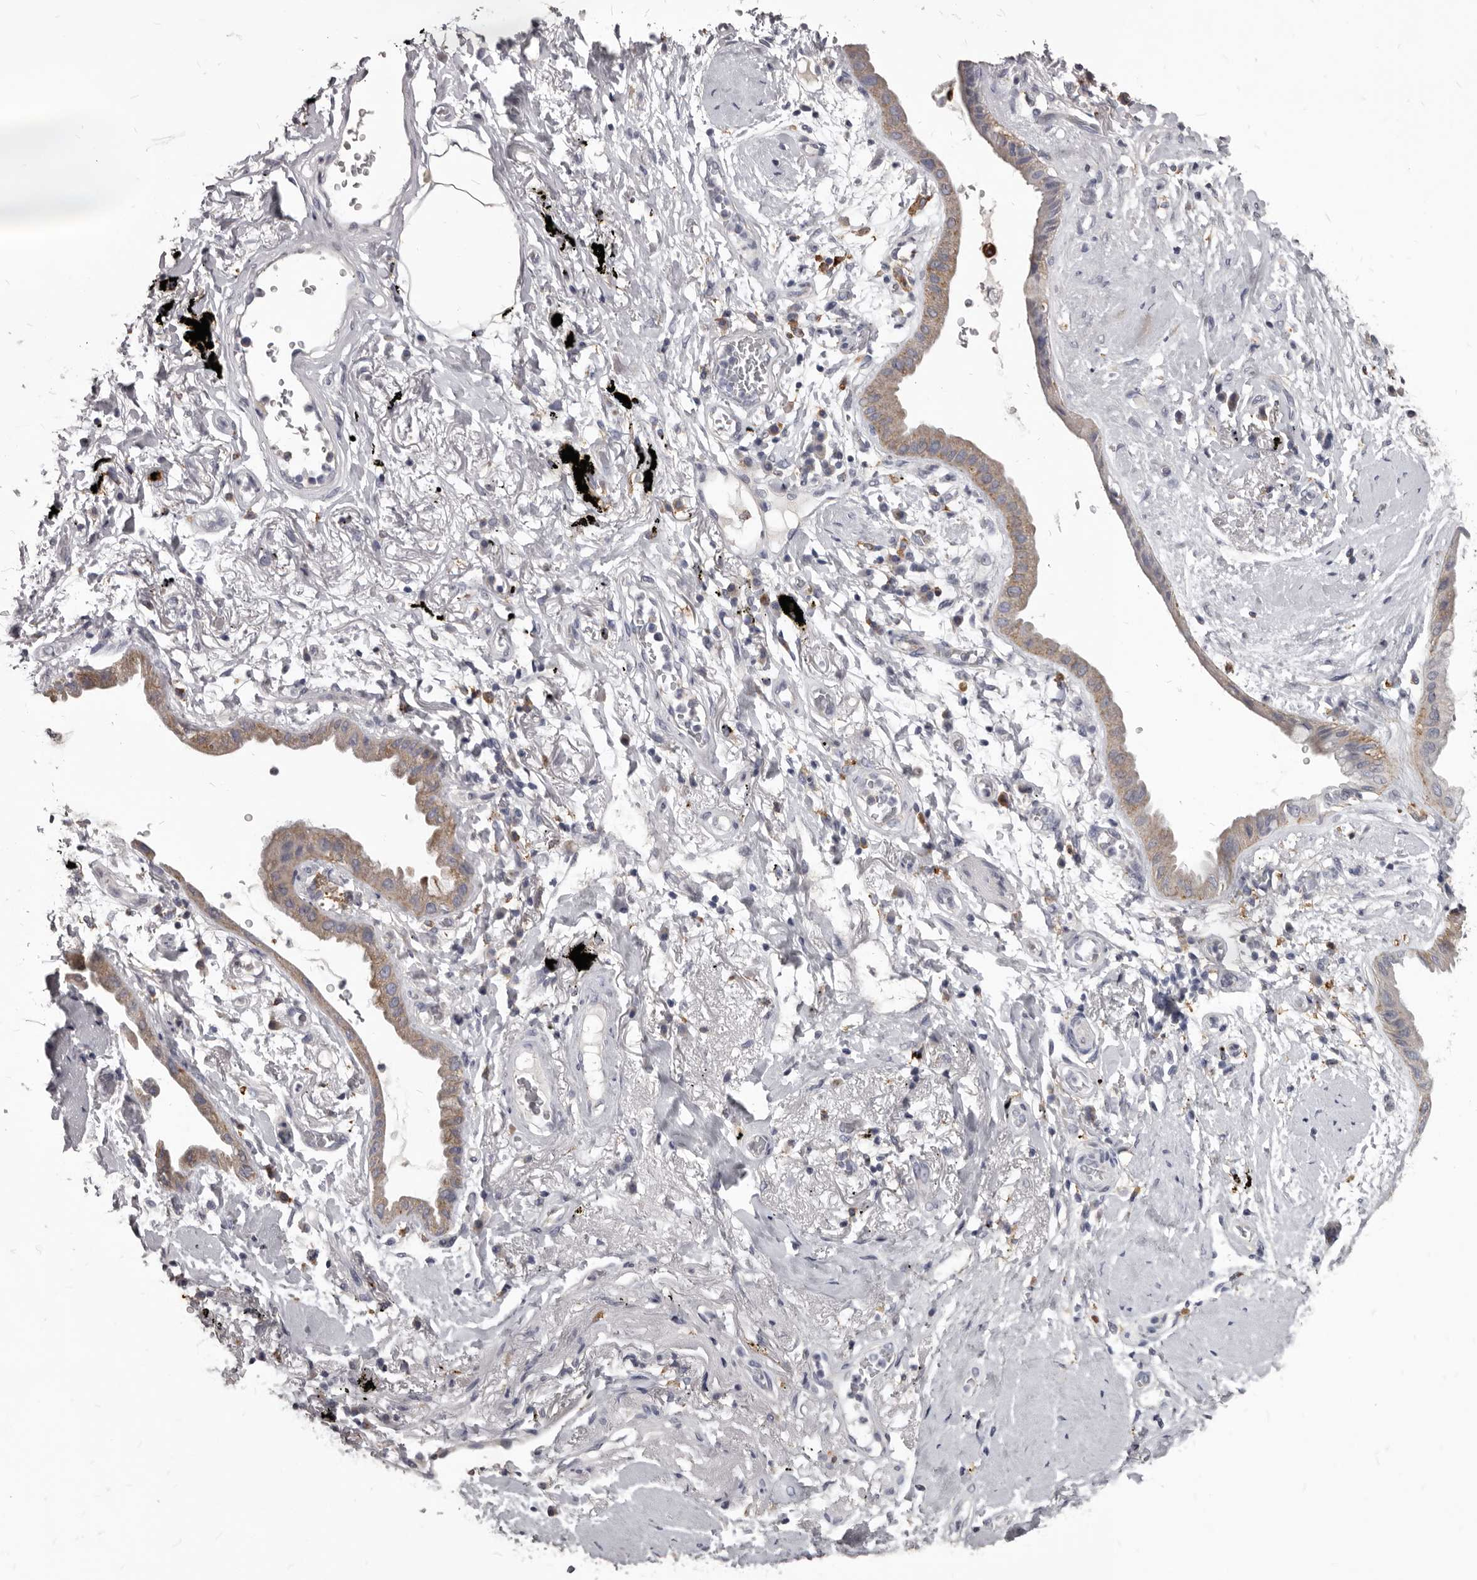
{"staining": {"intensity": "weak", "quantity": "25%-75%", "location": "cytoplasmic/membranous"}, "tissue": "lung cancer", "cell_type": "Tumor cells", "image_type": "cancer", "snomed": [{"axis": "morphology", "description": "Adenocarcinoma, NOS"}, {"axis": "topography", "description": "Lung"}], "caption": "An immunohistochemistry (IHC) histopathology image of neoplastic tissue is shown. Protein staining in brown shows weak cytoplasmic/membranous positivity in adenocarcinoma (lung) within tumor cells.", "gene": "PI4K2A", "patient": {"sex": "female", "age": 70}}